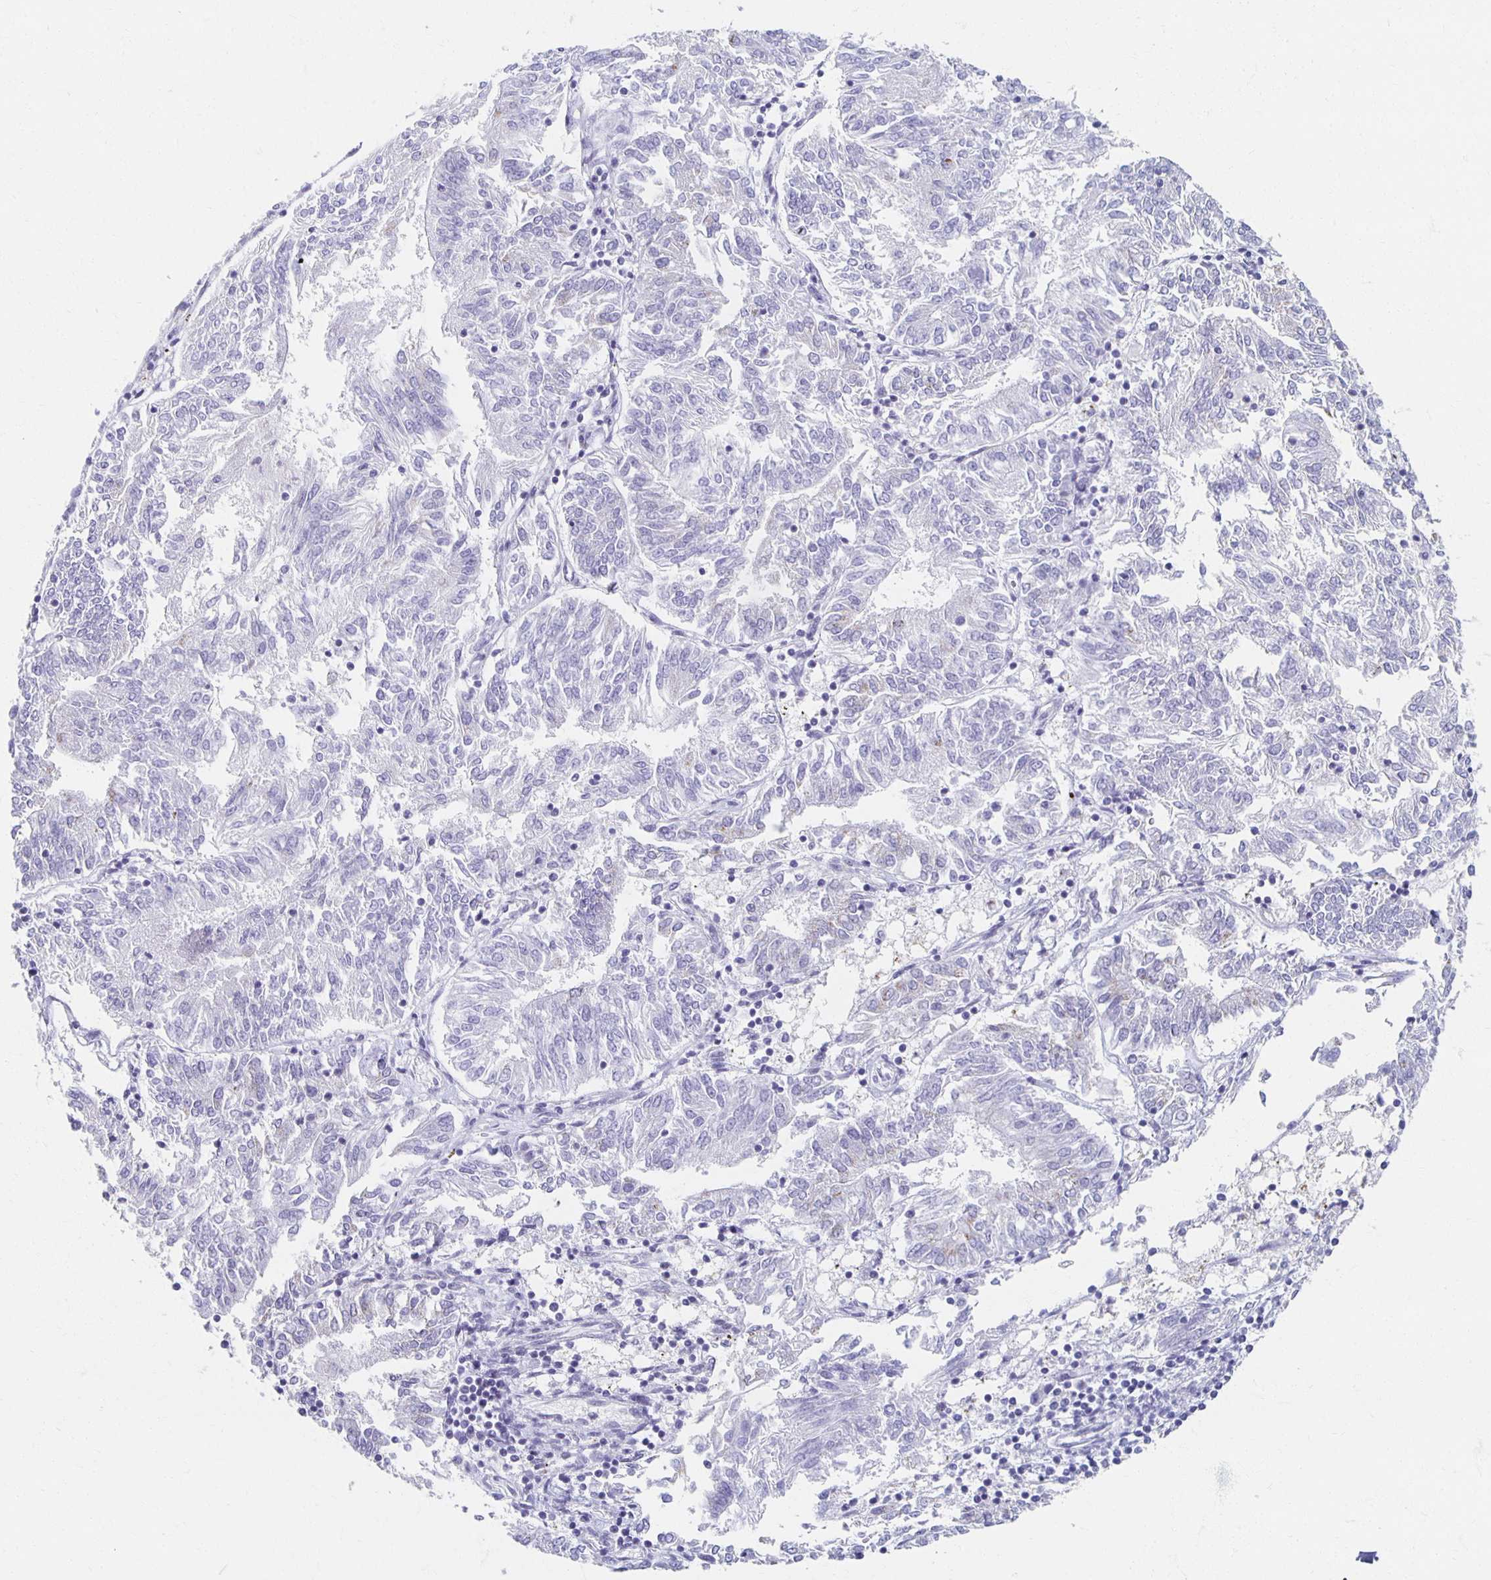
{"staining": {"intensity": "negative", "quantity": "none", "location": "none"}, "tissue": "endometrial cancer", "cell_type": "Tumor cells", "image_type": "cancer", "snomed": [{"axis": "morphology", "description": "Adenocarcinoma, NOS"}, {"axis": "topography", "description": "Endometrium"}], "caption": "Immunohistochemistry histopathology image of human adenocarcinoma (endometrial) stained for a protein (brown), which shows no staining in tumor cells. The staining is performed using DAB brown chromogen with nuclei counter-stained in using hematoxylin.", "gene": "TEX44", "patient": {"sex": "female", "age": 58}}